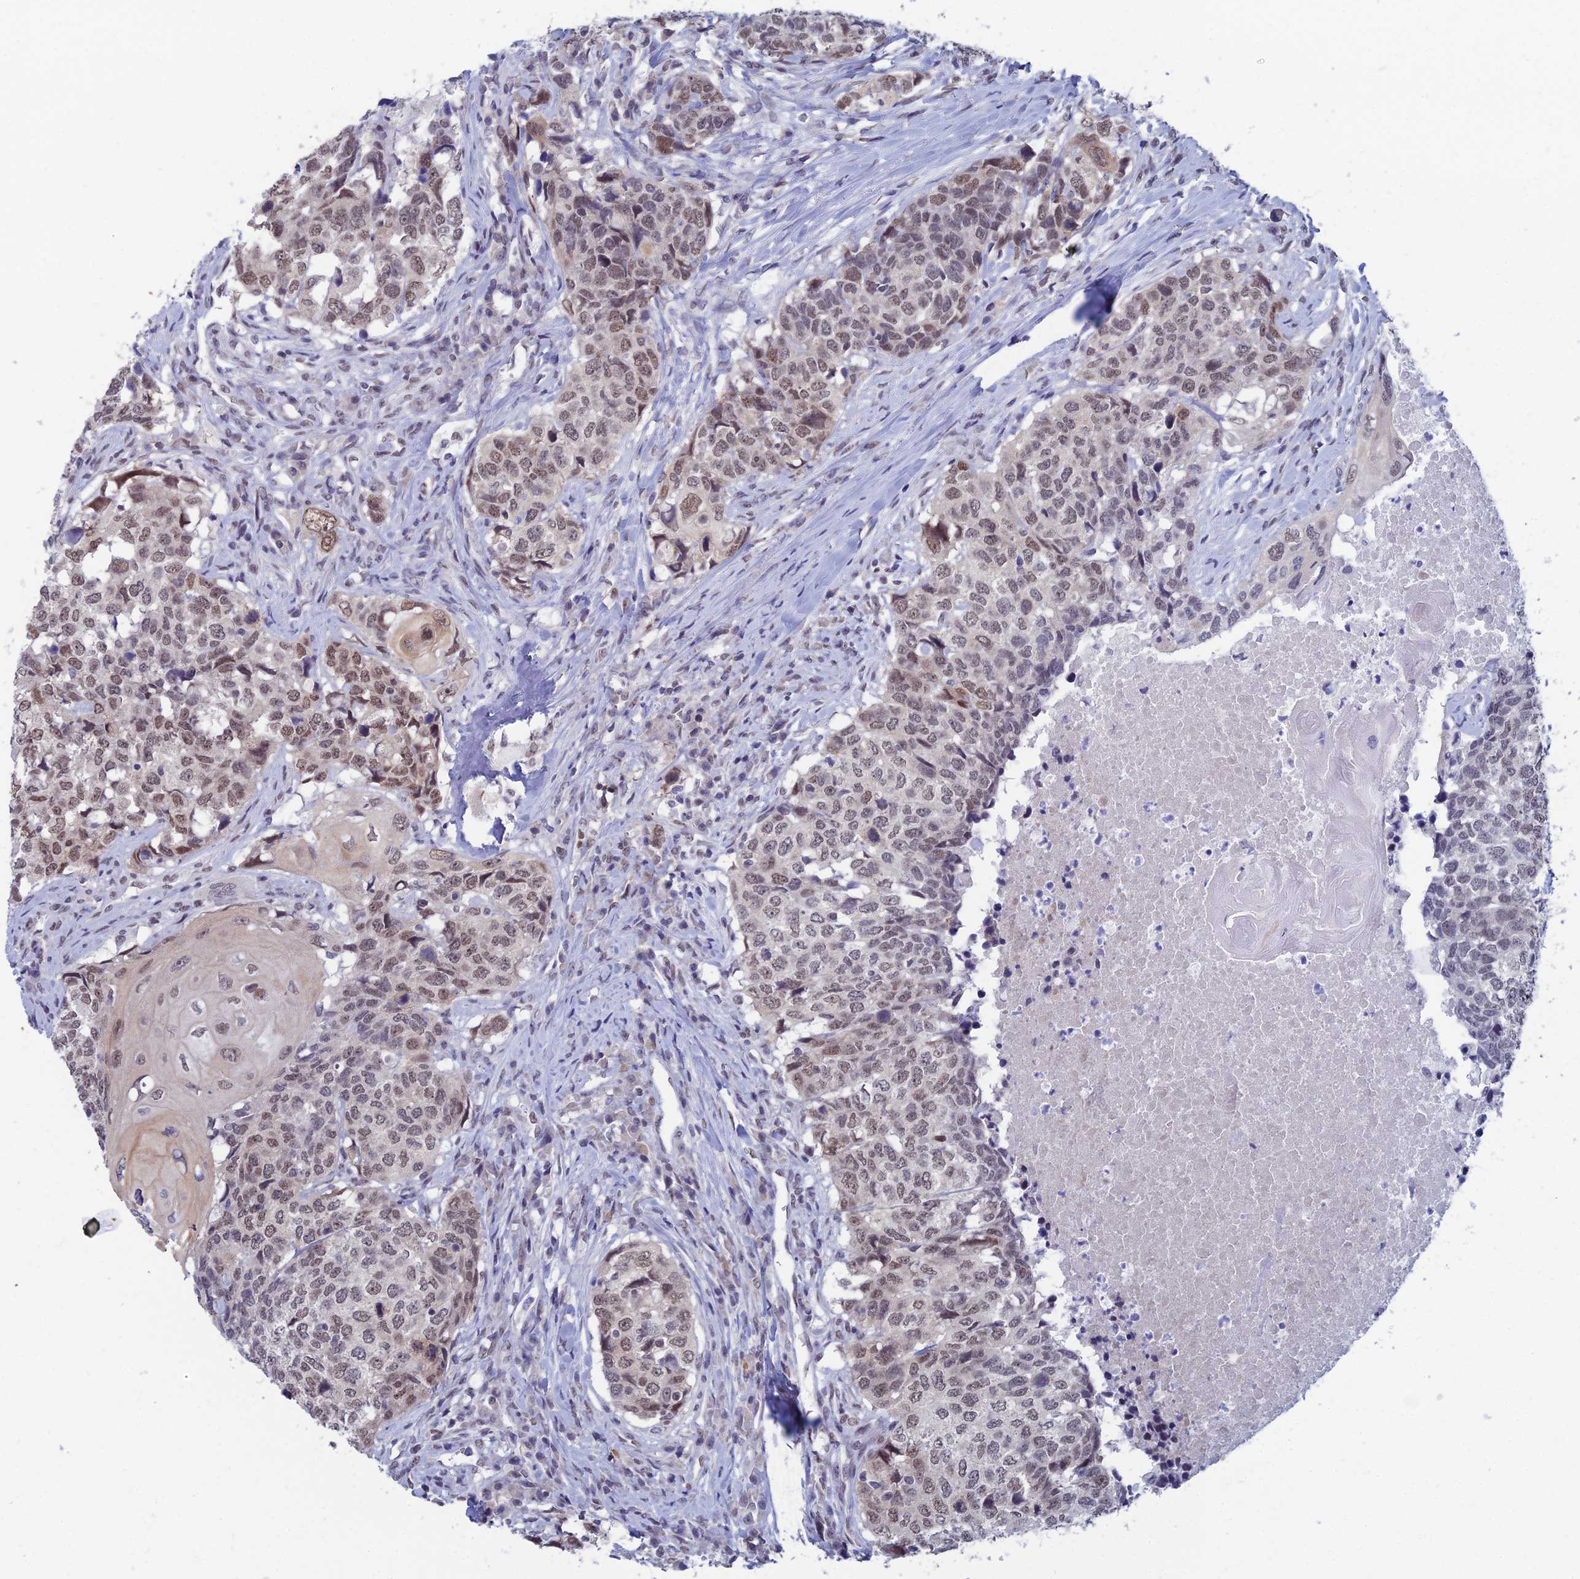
{"staining": {"intensity": "moderate", "quantity": ">75%", "location": "nuclear"}, "tissue": "head and neck cancer", "cell_type": "Tumor cells", "image_type": "cancer", "snomed": [{"axis": "morphology", "description": "Squamous cell carcinoma, NOS"}, {"axis": "topography", "description": "Head-Neck"}], "caption": "A histopathology image showing moderate nuclear staining in approximately >75% of tumor cells in squamous cell carcinoma (head and neck), as visualized by brown immunohistochemical staining.", "gene": "NABP2", "patient": {"sex": "male", "age": 66}}